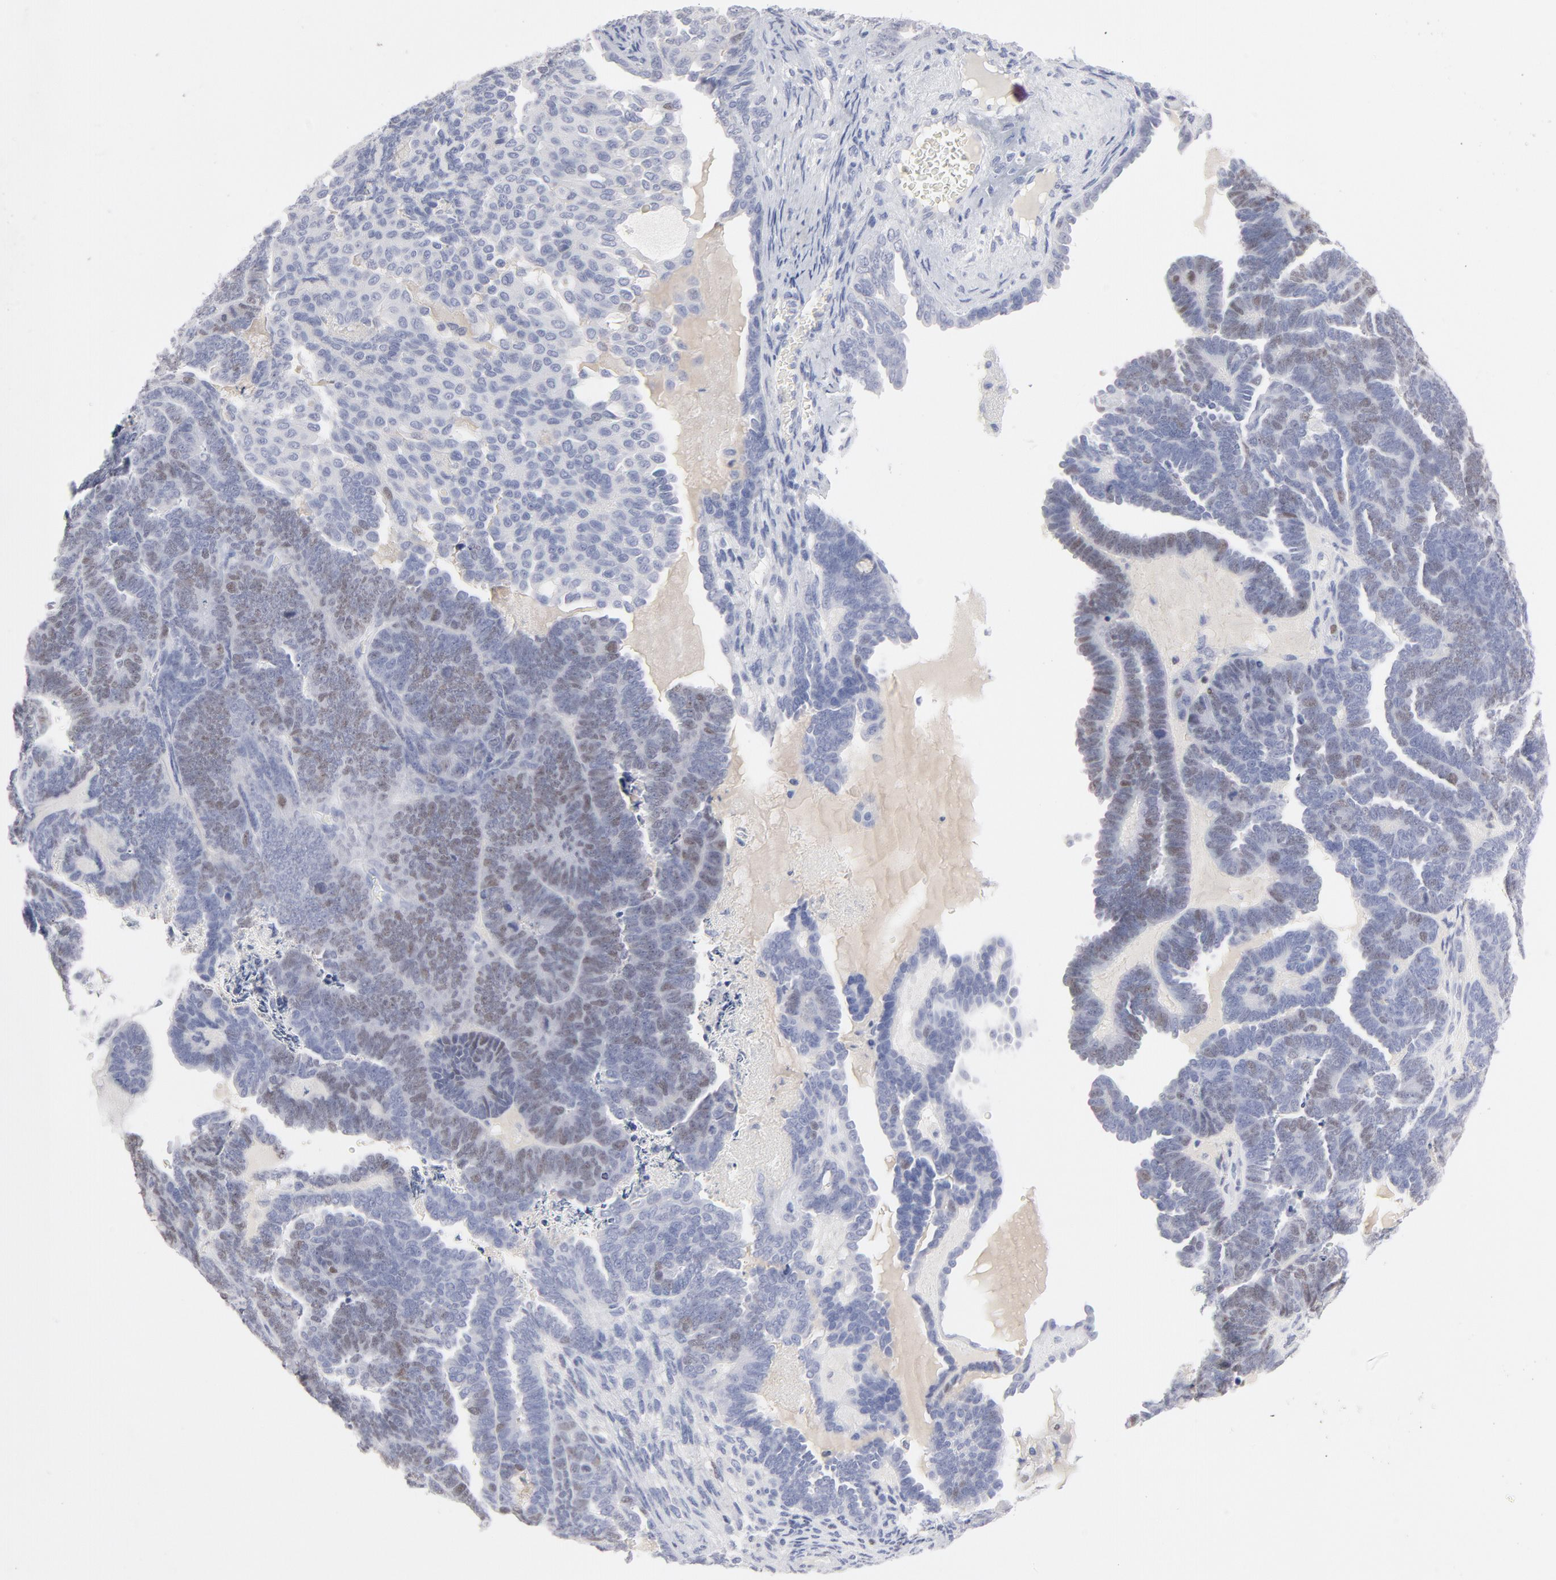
{"staining": {"intensity": "weak", "quantity": "25%-75%", "location": "nuclear"}, "tissue": "endometrial cancer", "cell_type": "Tumor cells", "image_type": "cancer", "snomed": [{"axis": "morphology", "description": "Neoplasm, malignant, NOS"}, {"axis": "topography", "description": "Endometrium"}], "caption": "The histopathology image demonstrates immunohistochemical staining of endometrial cancer. There is weak nuclear positivity is present in about 25%-75% of tumor cells.", "gene": "MCM7", "patient": {"sex": "female", "age": 74}}